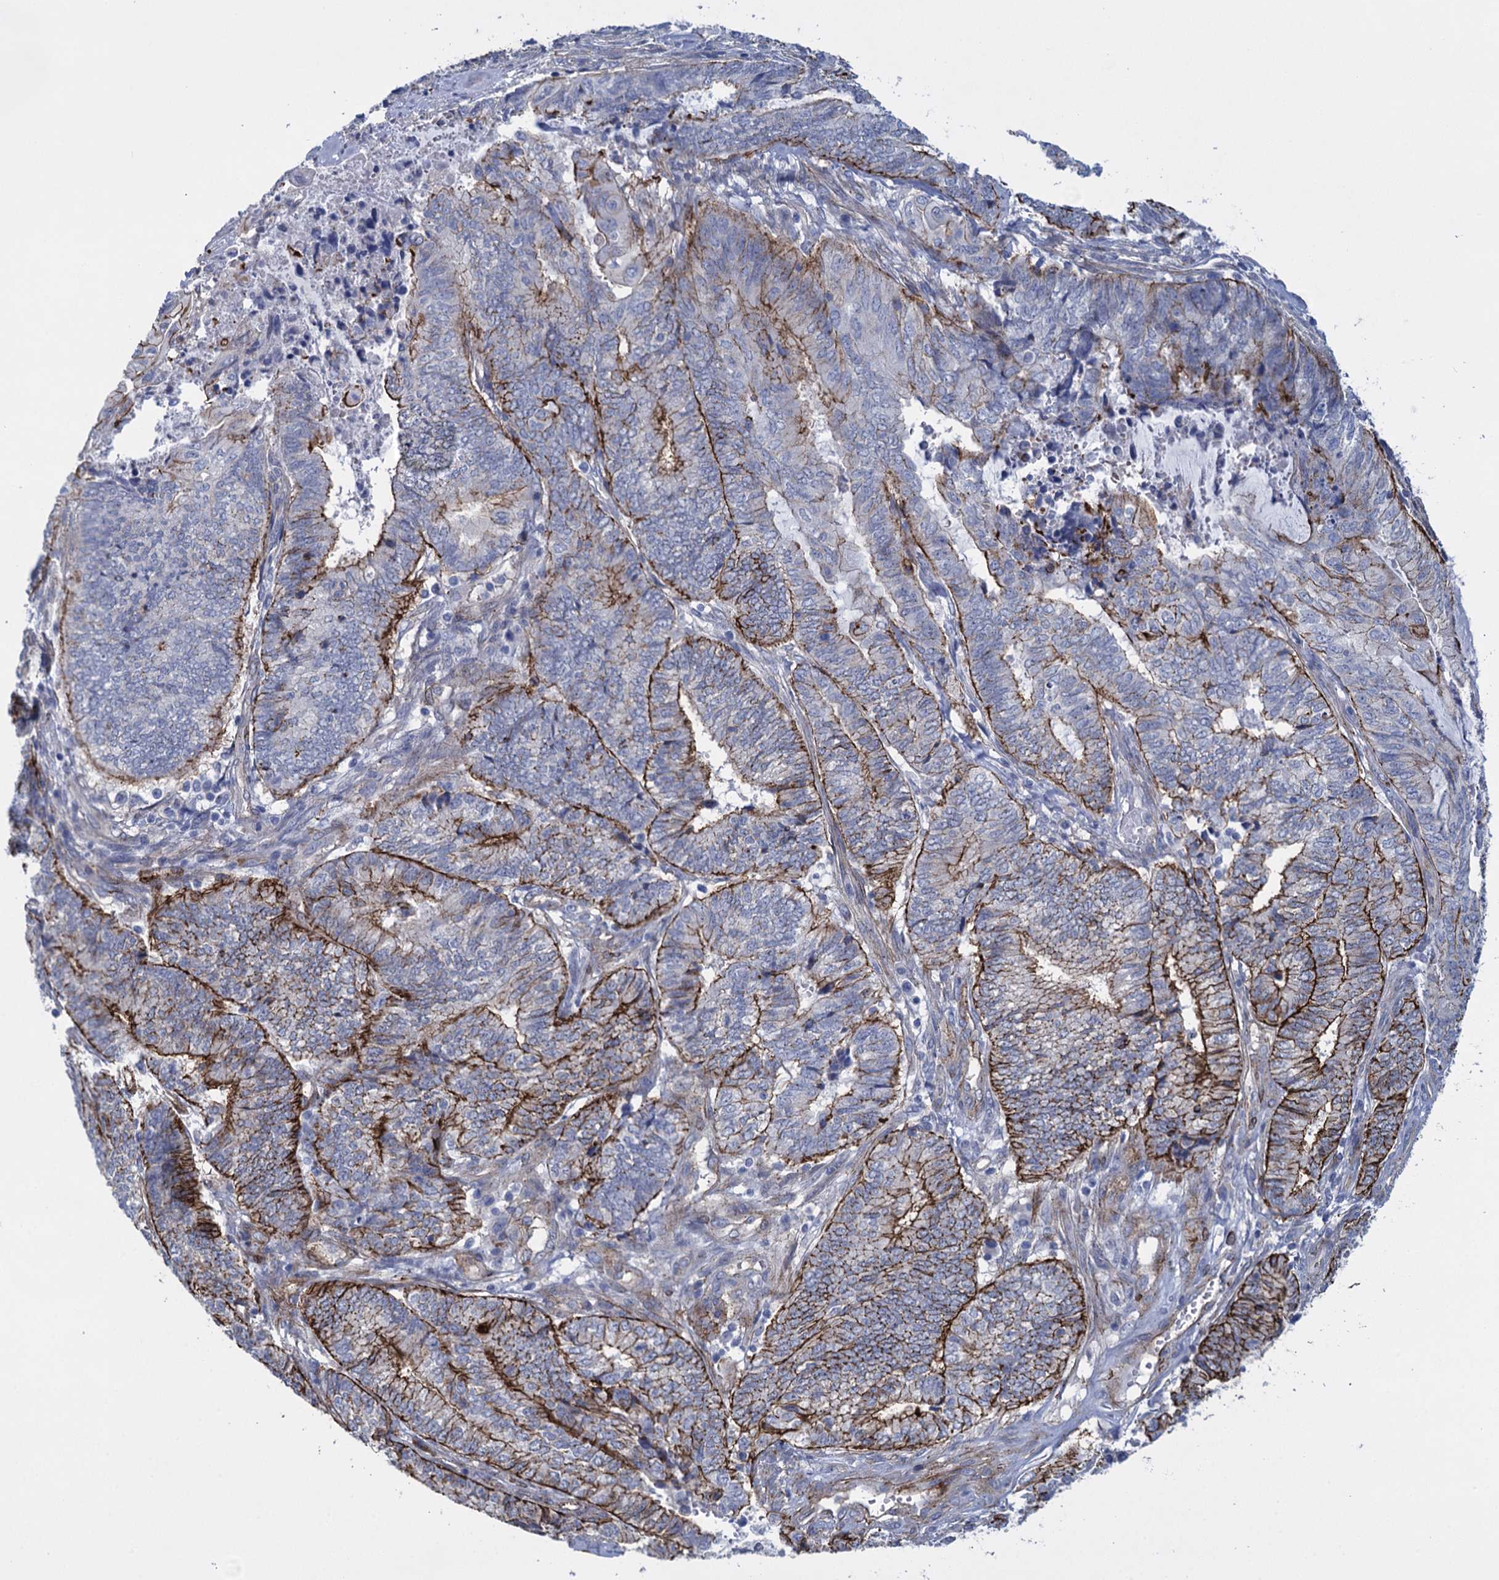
{"staining": {"intensity": "moderate", "quantity": "25%-75%", "location": "cytoplasmic/membranous"}, "tissue": "endometrial cancer", "cell_type": "Tumor cells", "image_type": "cancer", "snomed": [{"axis": "morphology", "description": "Adenocarcinoma, NOS"}, {"axis": "topography", "description": "Uterus"}, {"axis": "topography", "description": "Endometrium"}], "caption": "This photomicrograph displays endometrial cancer stained with IHC to label a protein in brown. The cytoplasmic/membranous of tumor cells show moderate positivity for the protein. Nuclei are counter-stained blue.", "gene": "SNCG", "patient": {"sex": "female", "age": 70}}